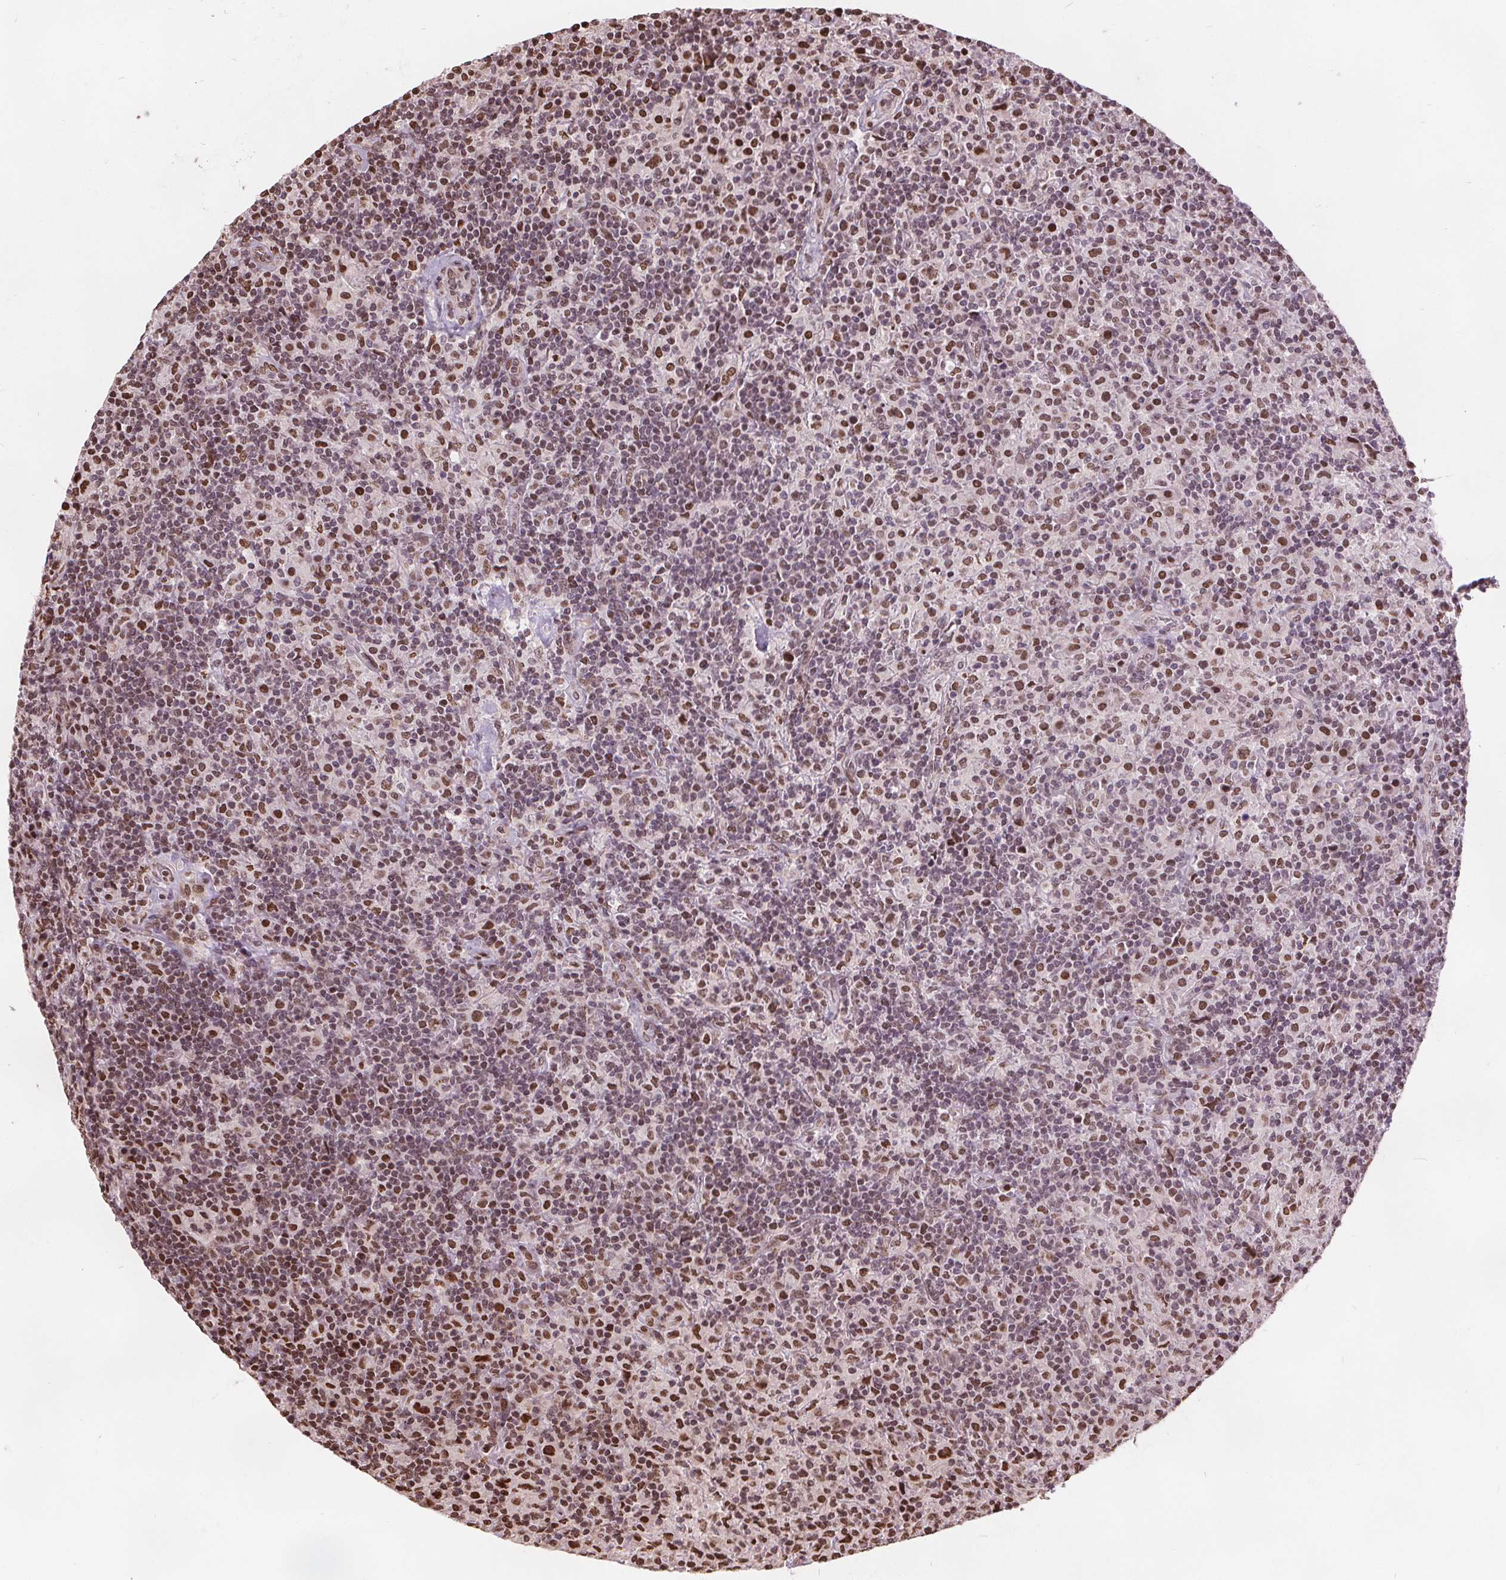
{"staining": {"intensity": "strong", "quantity": ">75%", "location": "nuclear"}, "tissue": "lymphoma", "cell_type": "Tumor cells", "image_type": "cancer", "snomed": [{"axis": "morphology", "description": "Hodgkin's disease, NOS"}, {"axis": "topography", "description": "Lymph node"}], "caption": "A brown stain highlights strong nuclear positivity of a protein in lymphoma tumor cells.", "gene": "ISLR2", "patient": {"sex": "male", "age": 70}}